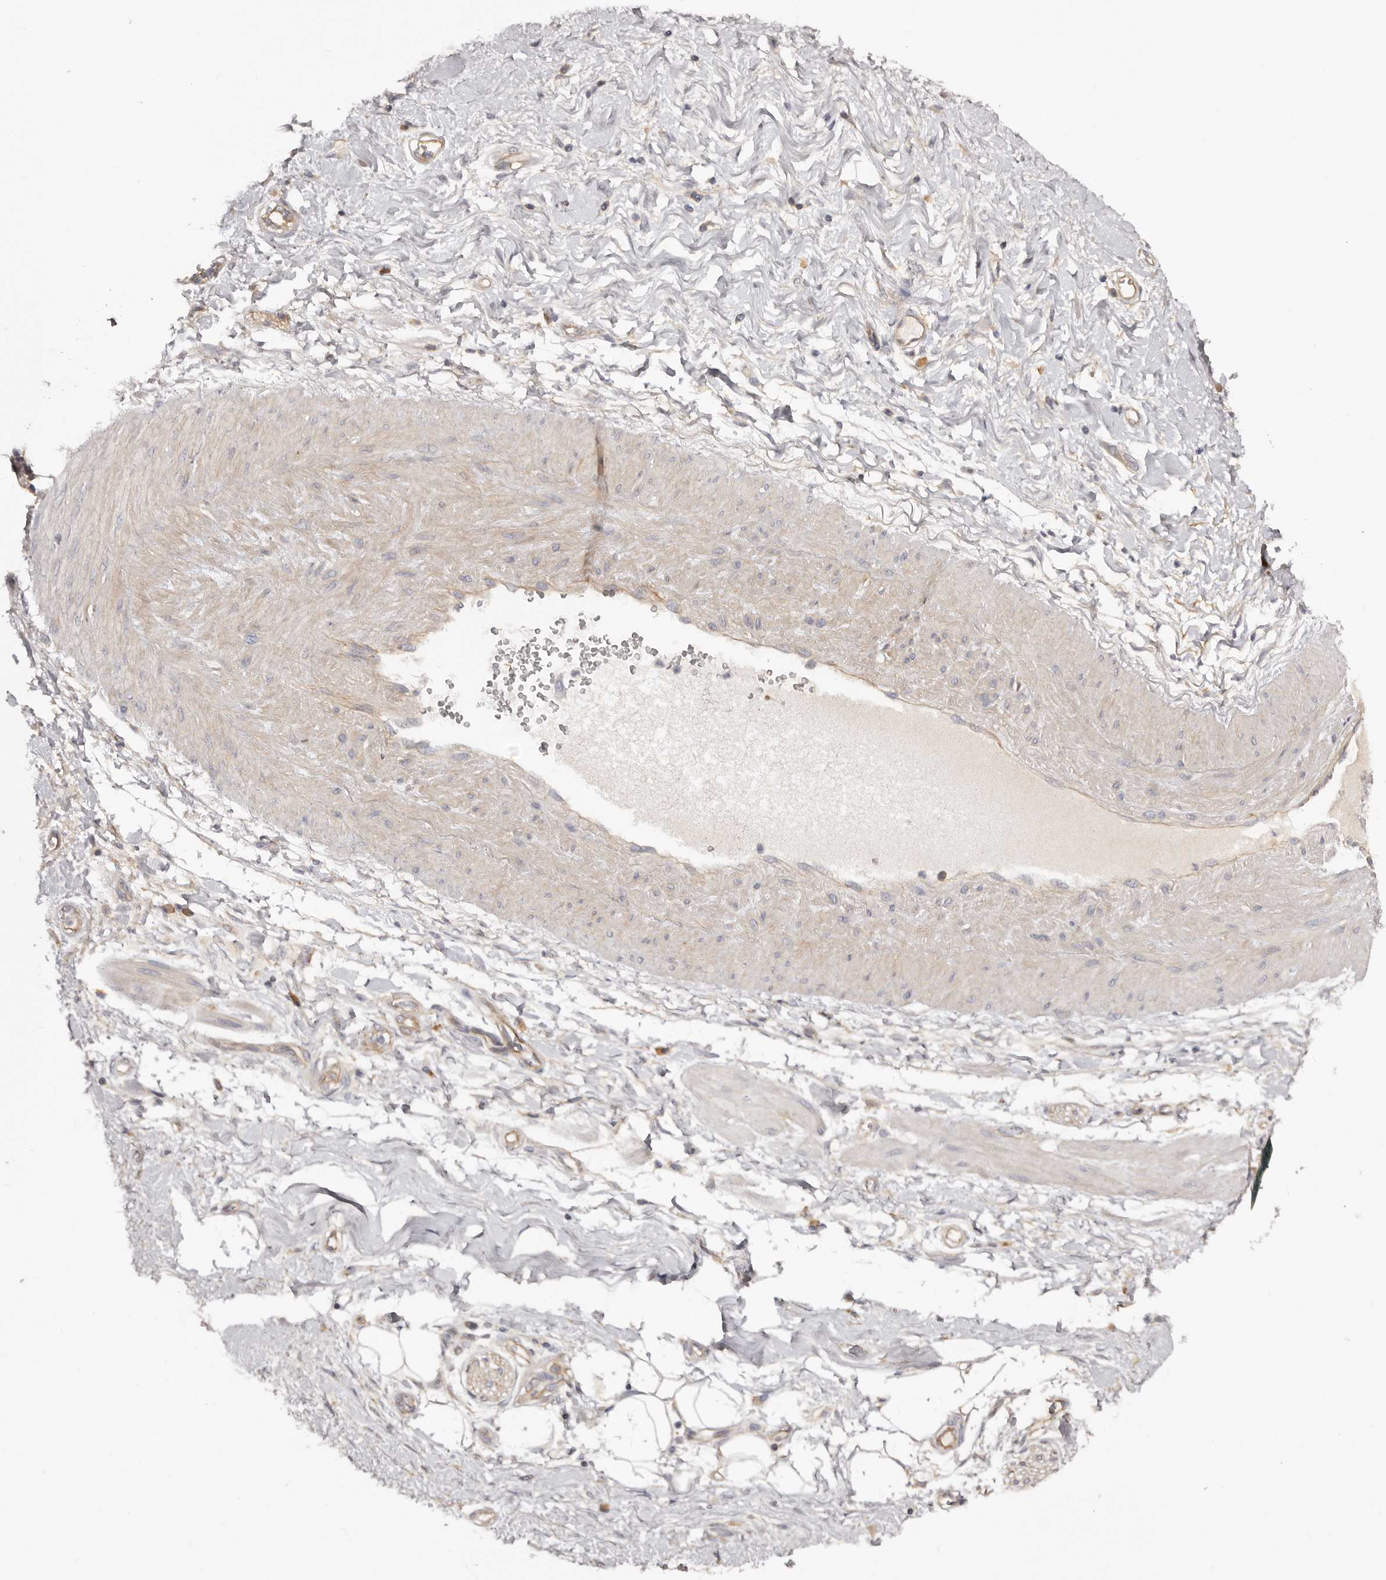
{"staining": {"intensity": "moderate", "quantity": "25%-75%", "location": "cytoplasmic/membranous"}, "tissue": "adipose tissue", "cell_type": "Adipocytes", "image_type": "normal", "snomed": [{"axis": "morphology", "description": "Normal tissue, NOS"}, {"axis": "morphology", "description": "Adenocarcinoma, NOS"}, {"axis": "topography", "description": "Pancreas"}, {"axis": "topography", "description": "Peripheral nerve tissue"}], "caption": "Adipocytes demonstrate moderate cytoplasmic/membranous expression in approximately 25%-75% of cells in unremarkable adipose tissue. The protein is stained brown, and the nuclei are stained in blue (DAB (3,3'-diaminobenzidine) IHC with brightfield microscopy, high magnification).", "gene": "DMRT2", "patient": {"sex": "male", "age": 59}}